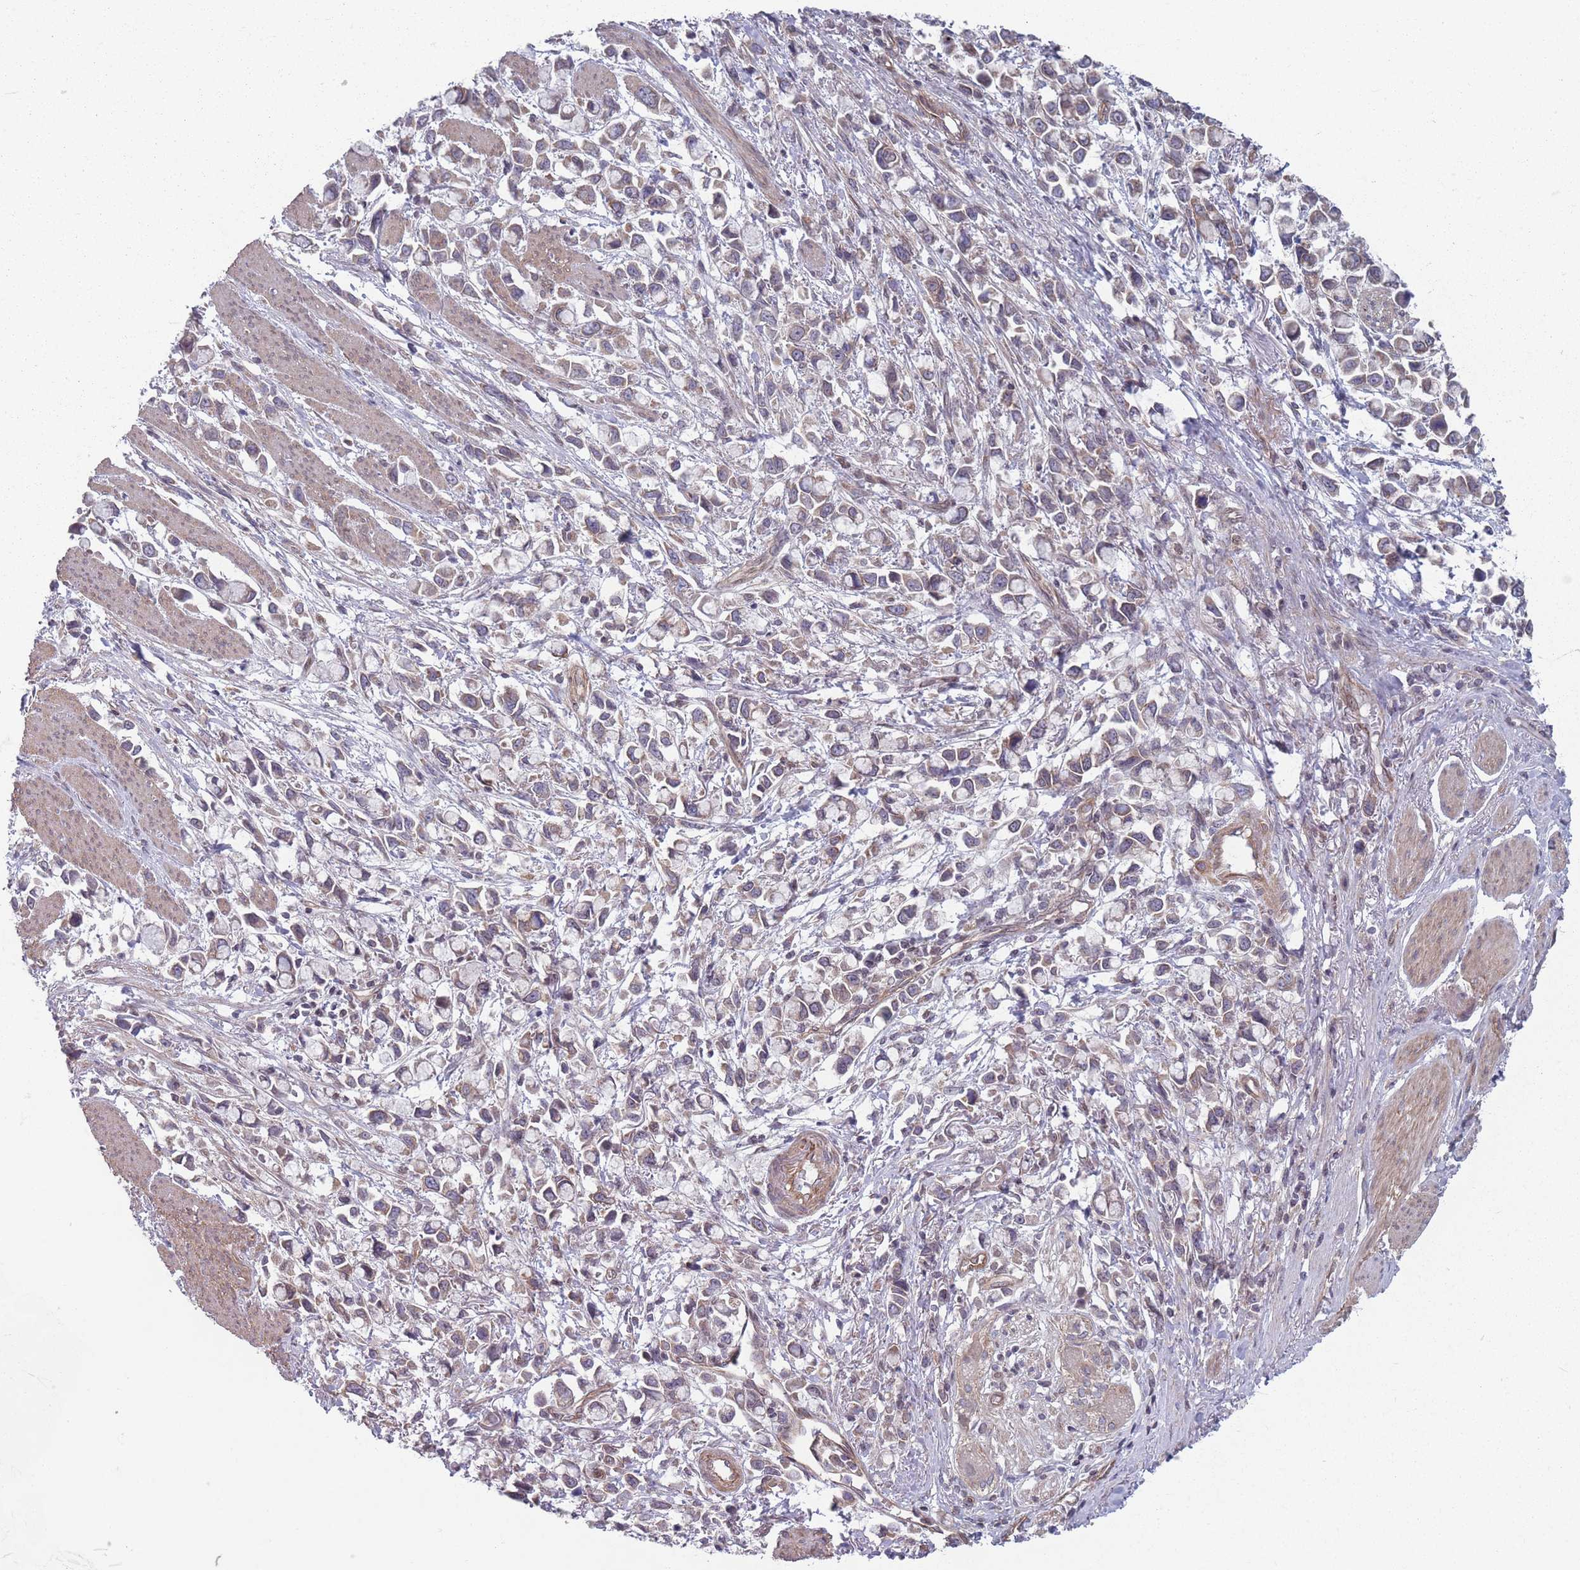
{"staining": {"intensity": "weak", "quantity": "25%-75%", "location": "cytoplasmic/membranous"}, "tissue": "stomach cancer", "cell_type": "Tumor cells", "image_type": "cancer", "snomed": [{"axis": "morphology", "description": "Adenocarcinoma, NOS"}, {"axis": "topography", "description": "Stomach"}], "caption": "This image displays IHC staining of stomach cancer, with low weak cytoplasmic/membranous positivity in approximately 25%-75% of tumor cells.", "gene": "VRK2", "patient": {"sex": "female", "age": 81}}